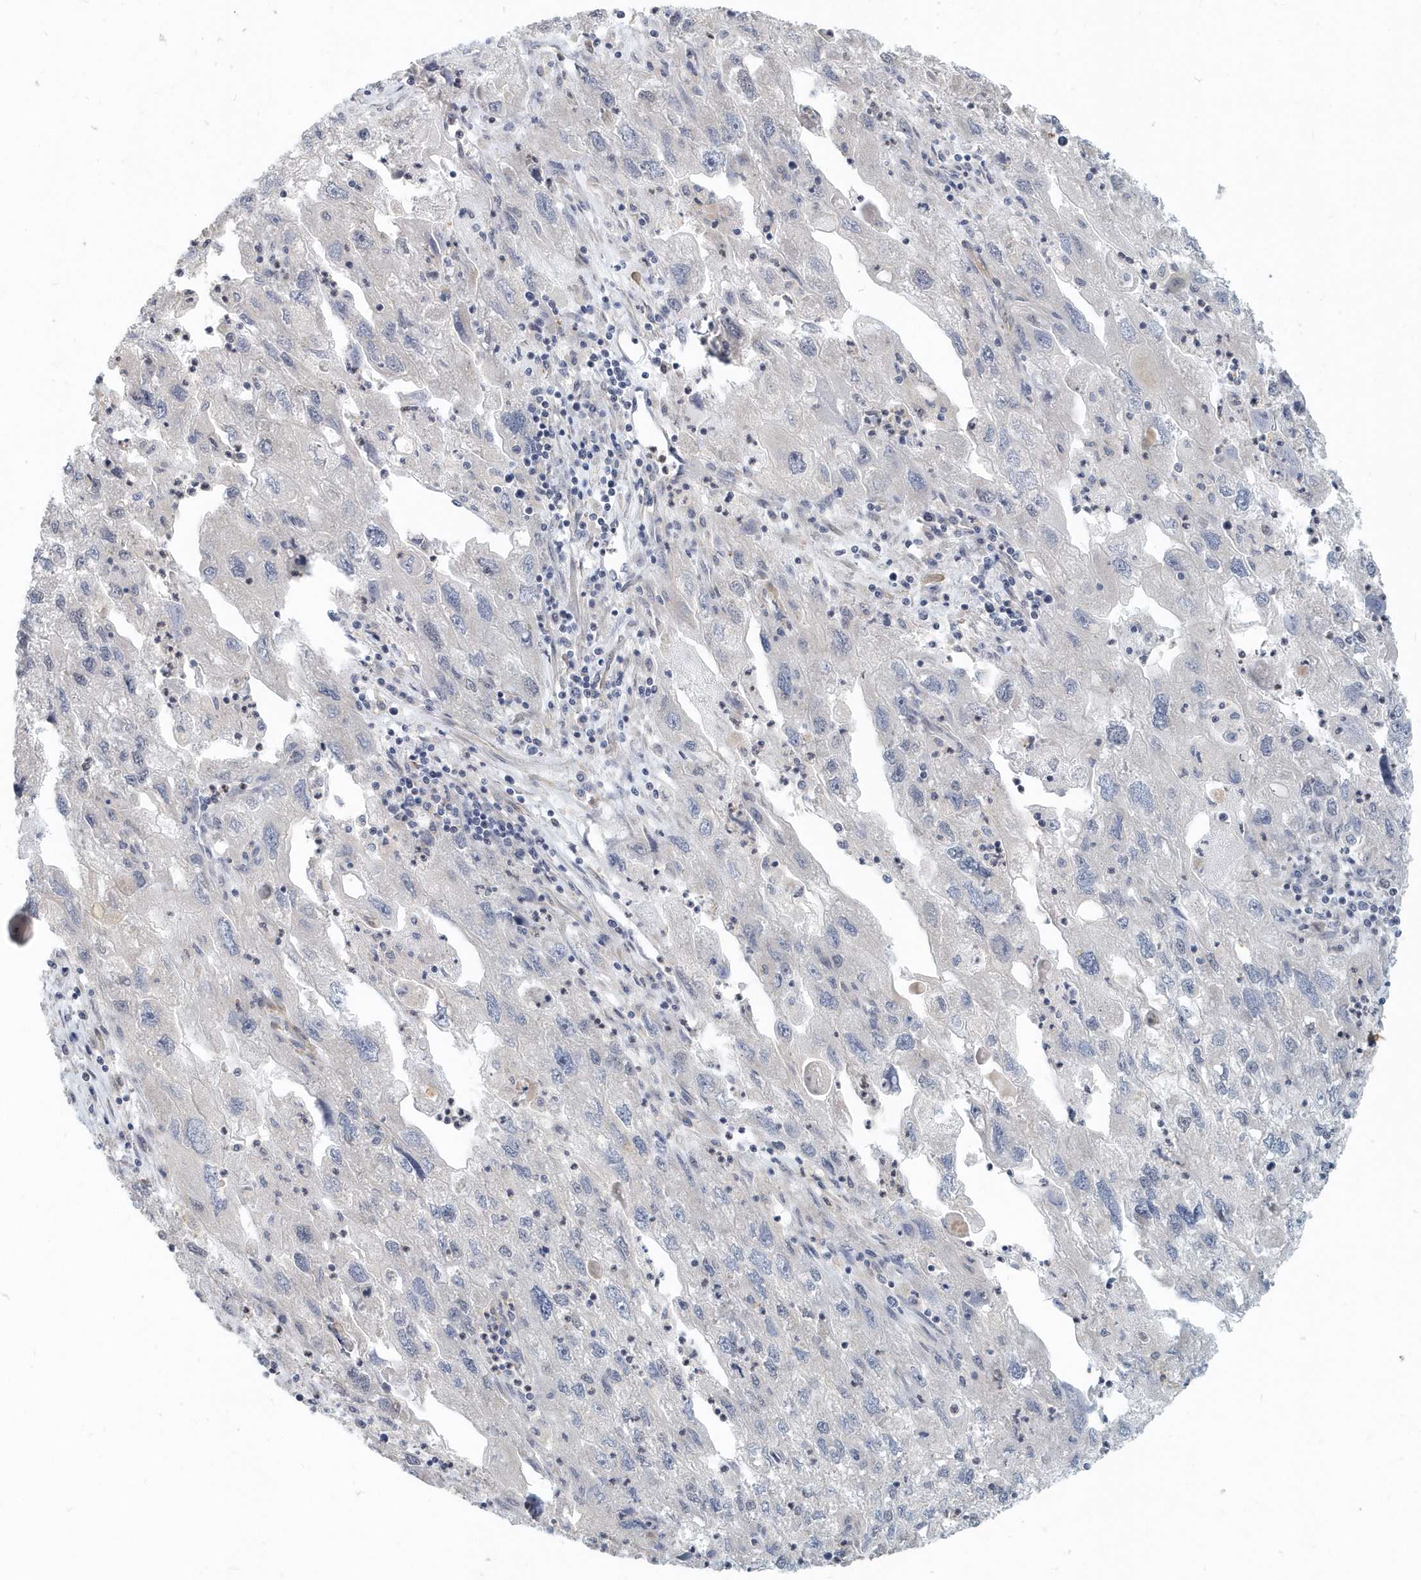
{"staining": {"intensity": "negative", "quantity": "none", "location": "none"}, "tissue": "endometrial cancer", "cell_type": "Tumor cells", "image_type": "cancer", "snomed": [{"axis": "morphology", "description": "Adenocarcinoma, NOS"}, {"axis": "topography", "description": "Endometrium"}], "caption": "IHC of human endometrial cancer demonstrates no staining in tumor cells.", "gene": "NAPB", "patient": {"sex": "female", "age": 49}}